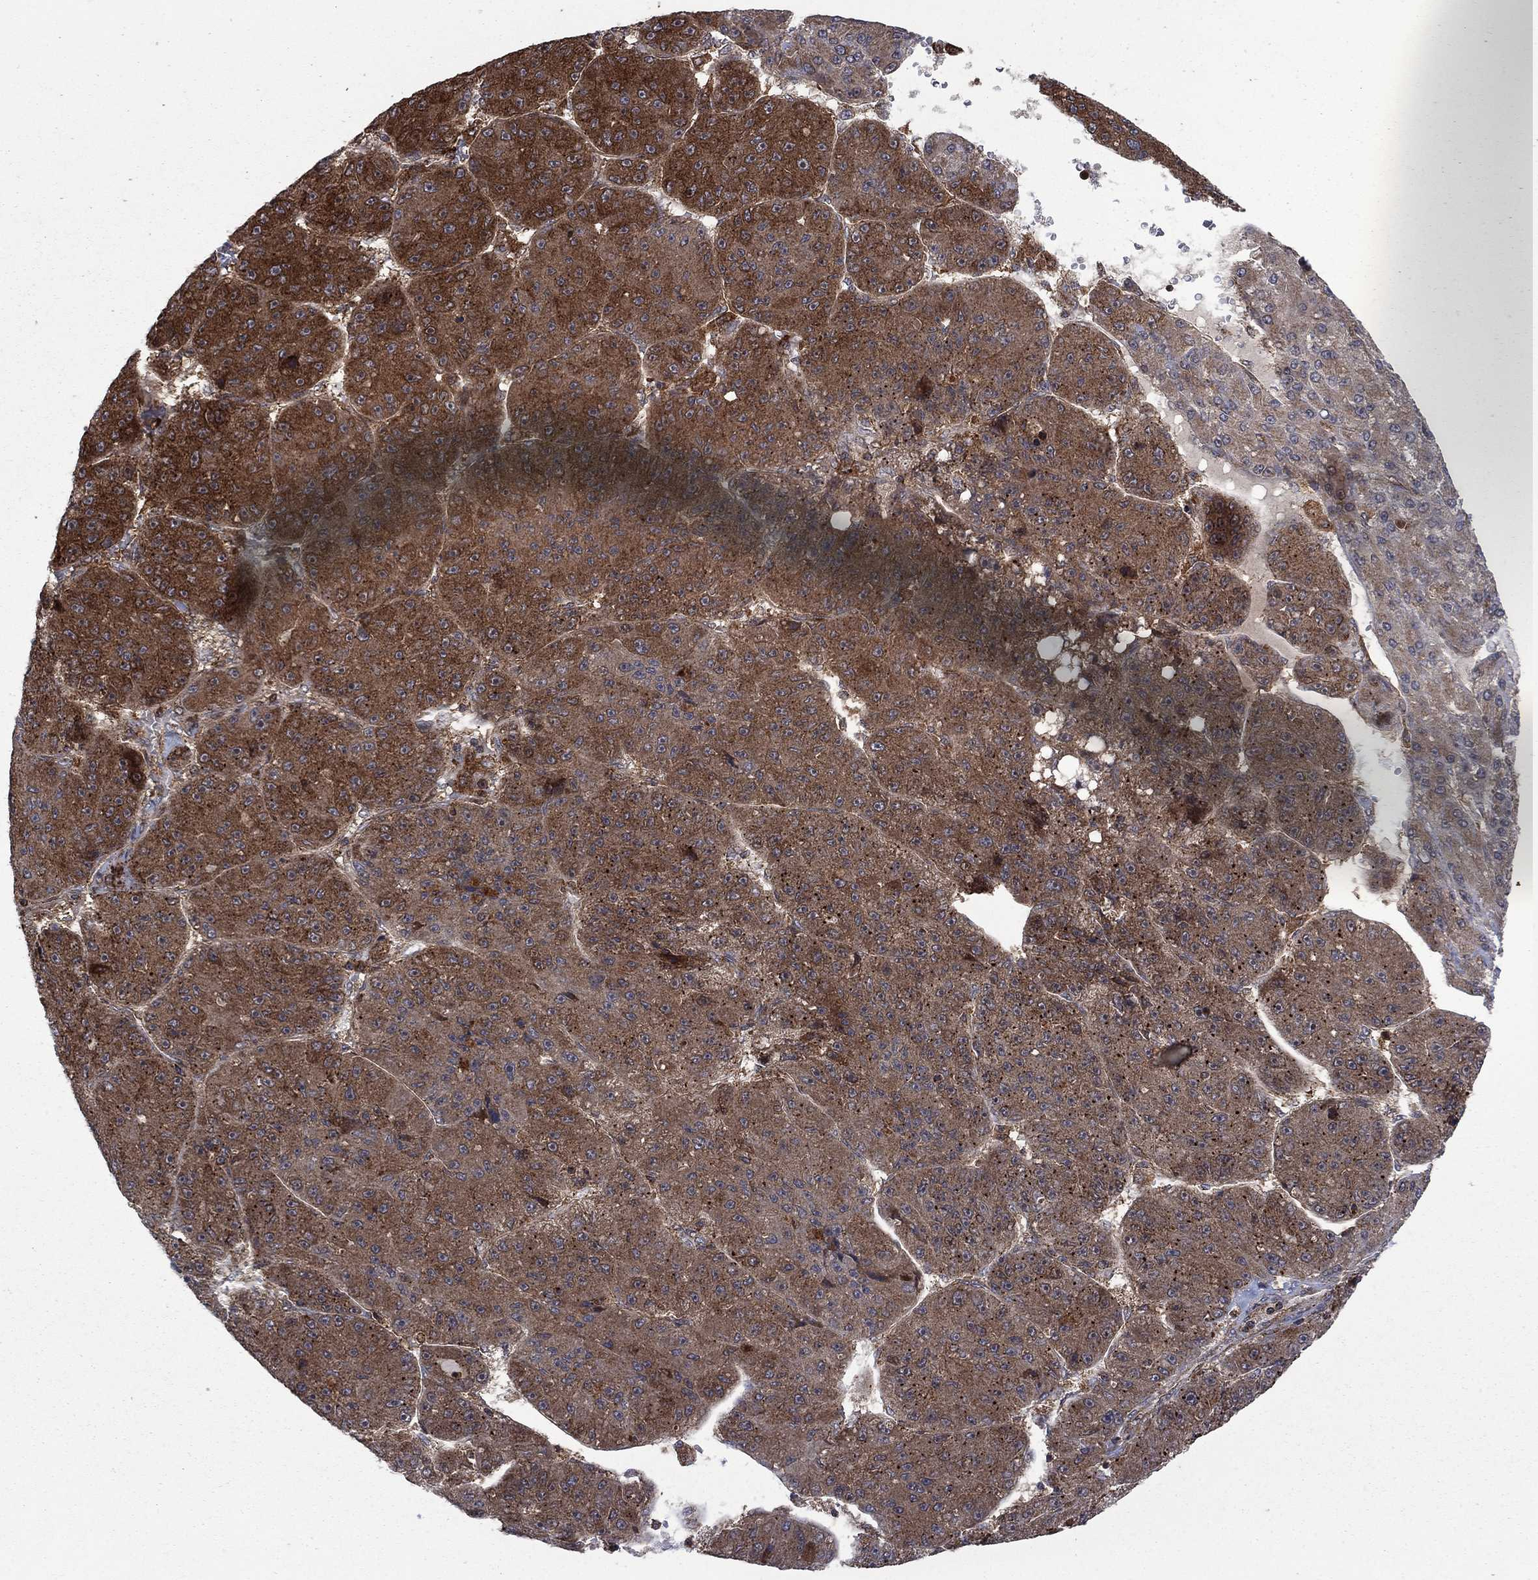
{"staining": {"intensity": "moderate", "quantity": ">75%", "location": "cytoplasmic/membranous"}, "tissue": "liver cancer", "cell_type": "Tumor cells", "image_type": "cancer", "snomed": [{"axis": "morphology", "description": "Carcinoma, Hepatocellular, NOS"}, {"axis": "topography", "description": "Liver"}], "caption": "Liver cancer (hepatocellular carcinoma) stained for a protein exhibits moderate cytoplasmic/membranous positivity in tumor cells.", "gene": "IFI35", "patient": {"sex": "male", "age": 67}}